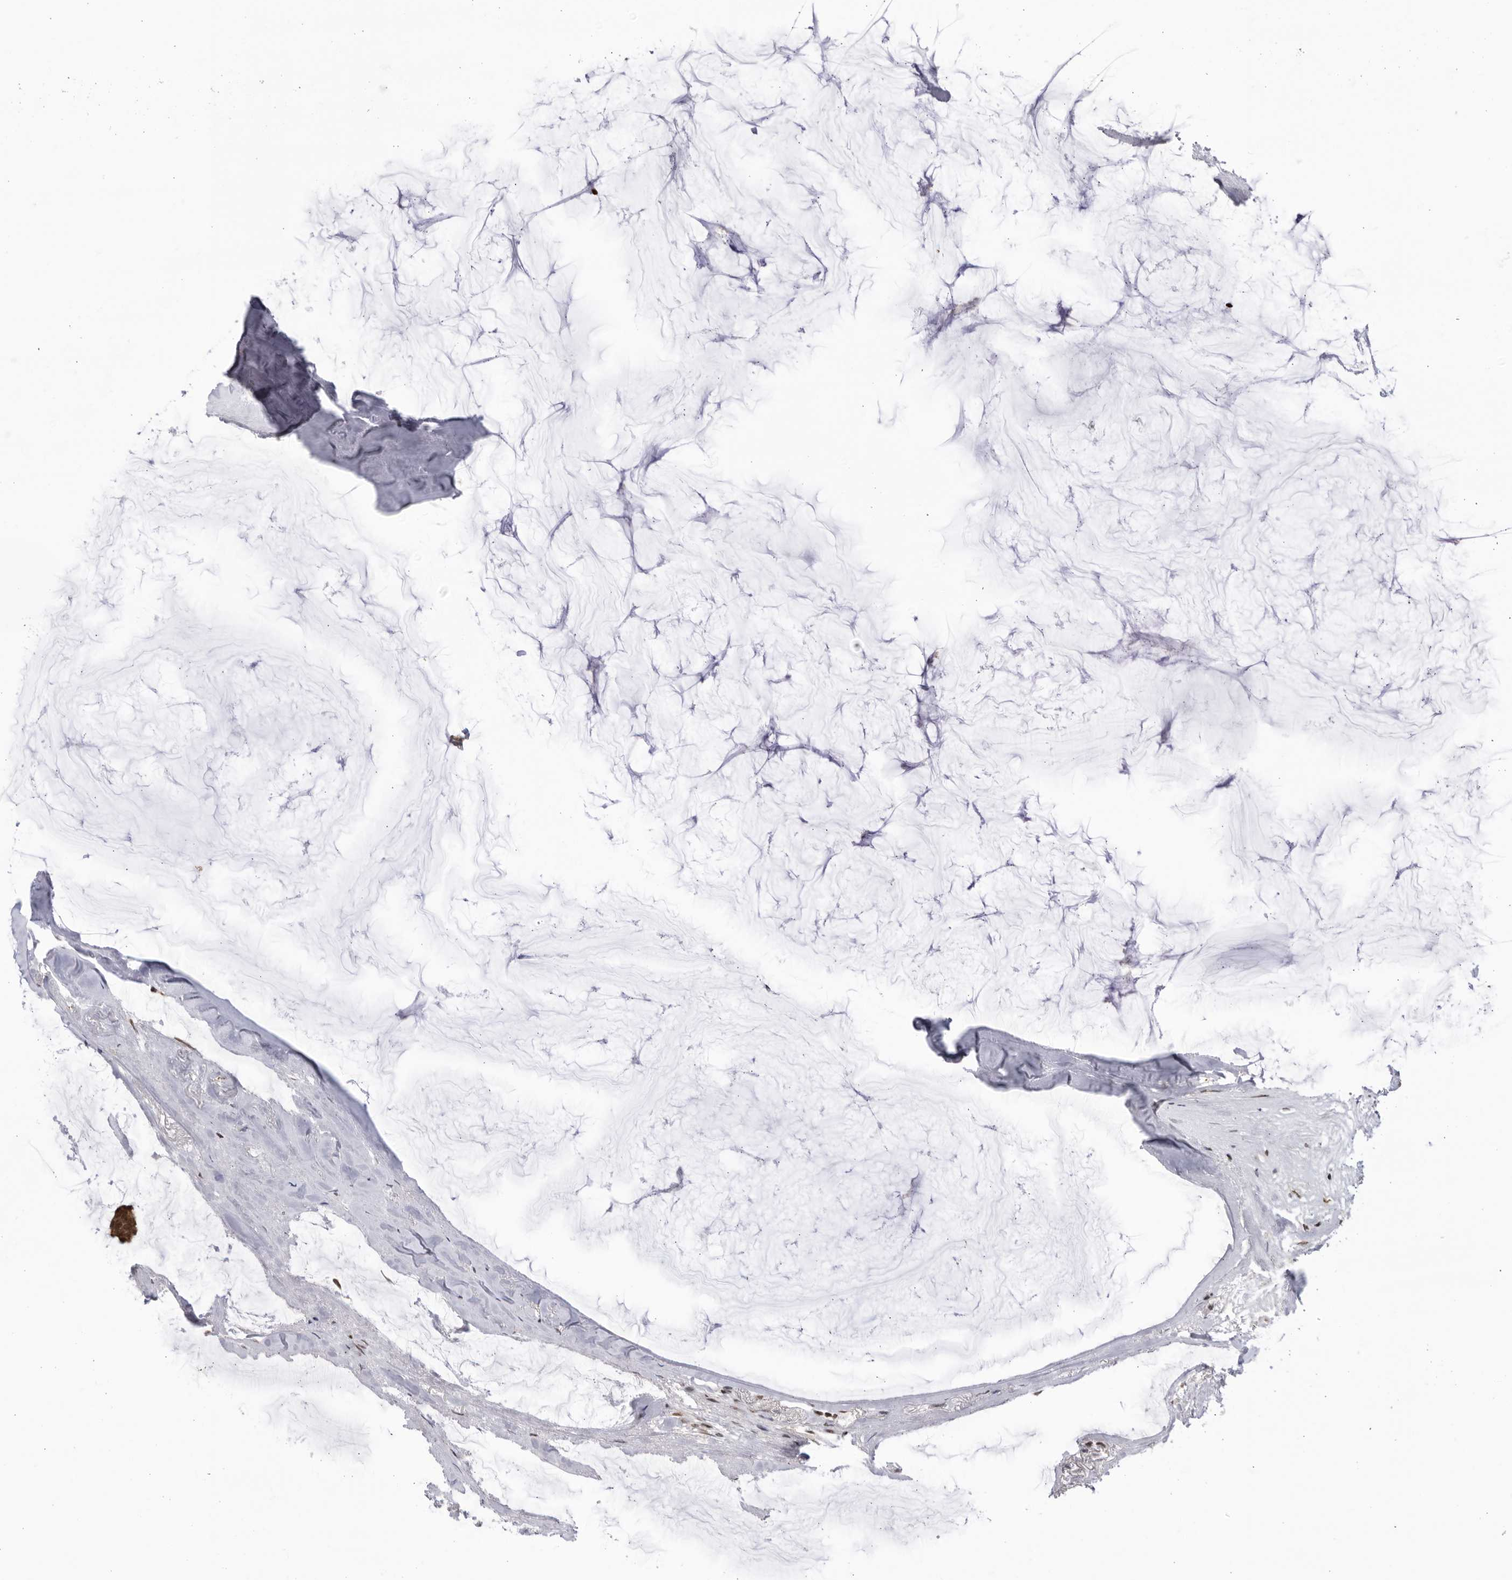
{"staining": {"intensity": "moderate", "quantity": ">75%", "location": "cytoplasmic/membranous,nuclear"}, "tissue": "breast cancer", "cell_type": "Tumor cells", "image_type": "cancer", "snomed": [{"axis": "morphology", "description": "Duct carcinoma"}, {"axis": "topography", "description": "Breast"}], "caption": "Breast cancer (infiltrating ductal carcinoma) tissue exhibits moderate cytoplasmic/membranous and nuclear expression in approximately >75% of tumor cells", "gene": "RASGEF1C", "patient": {"sex": "female", "age": 93}}